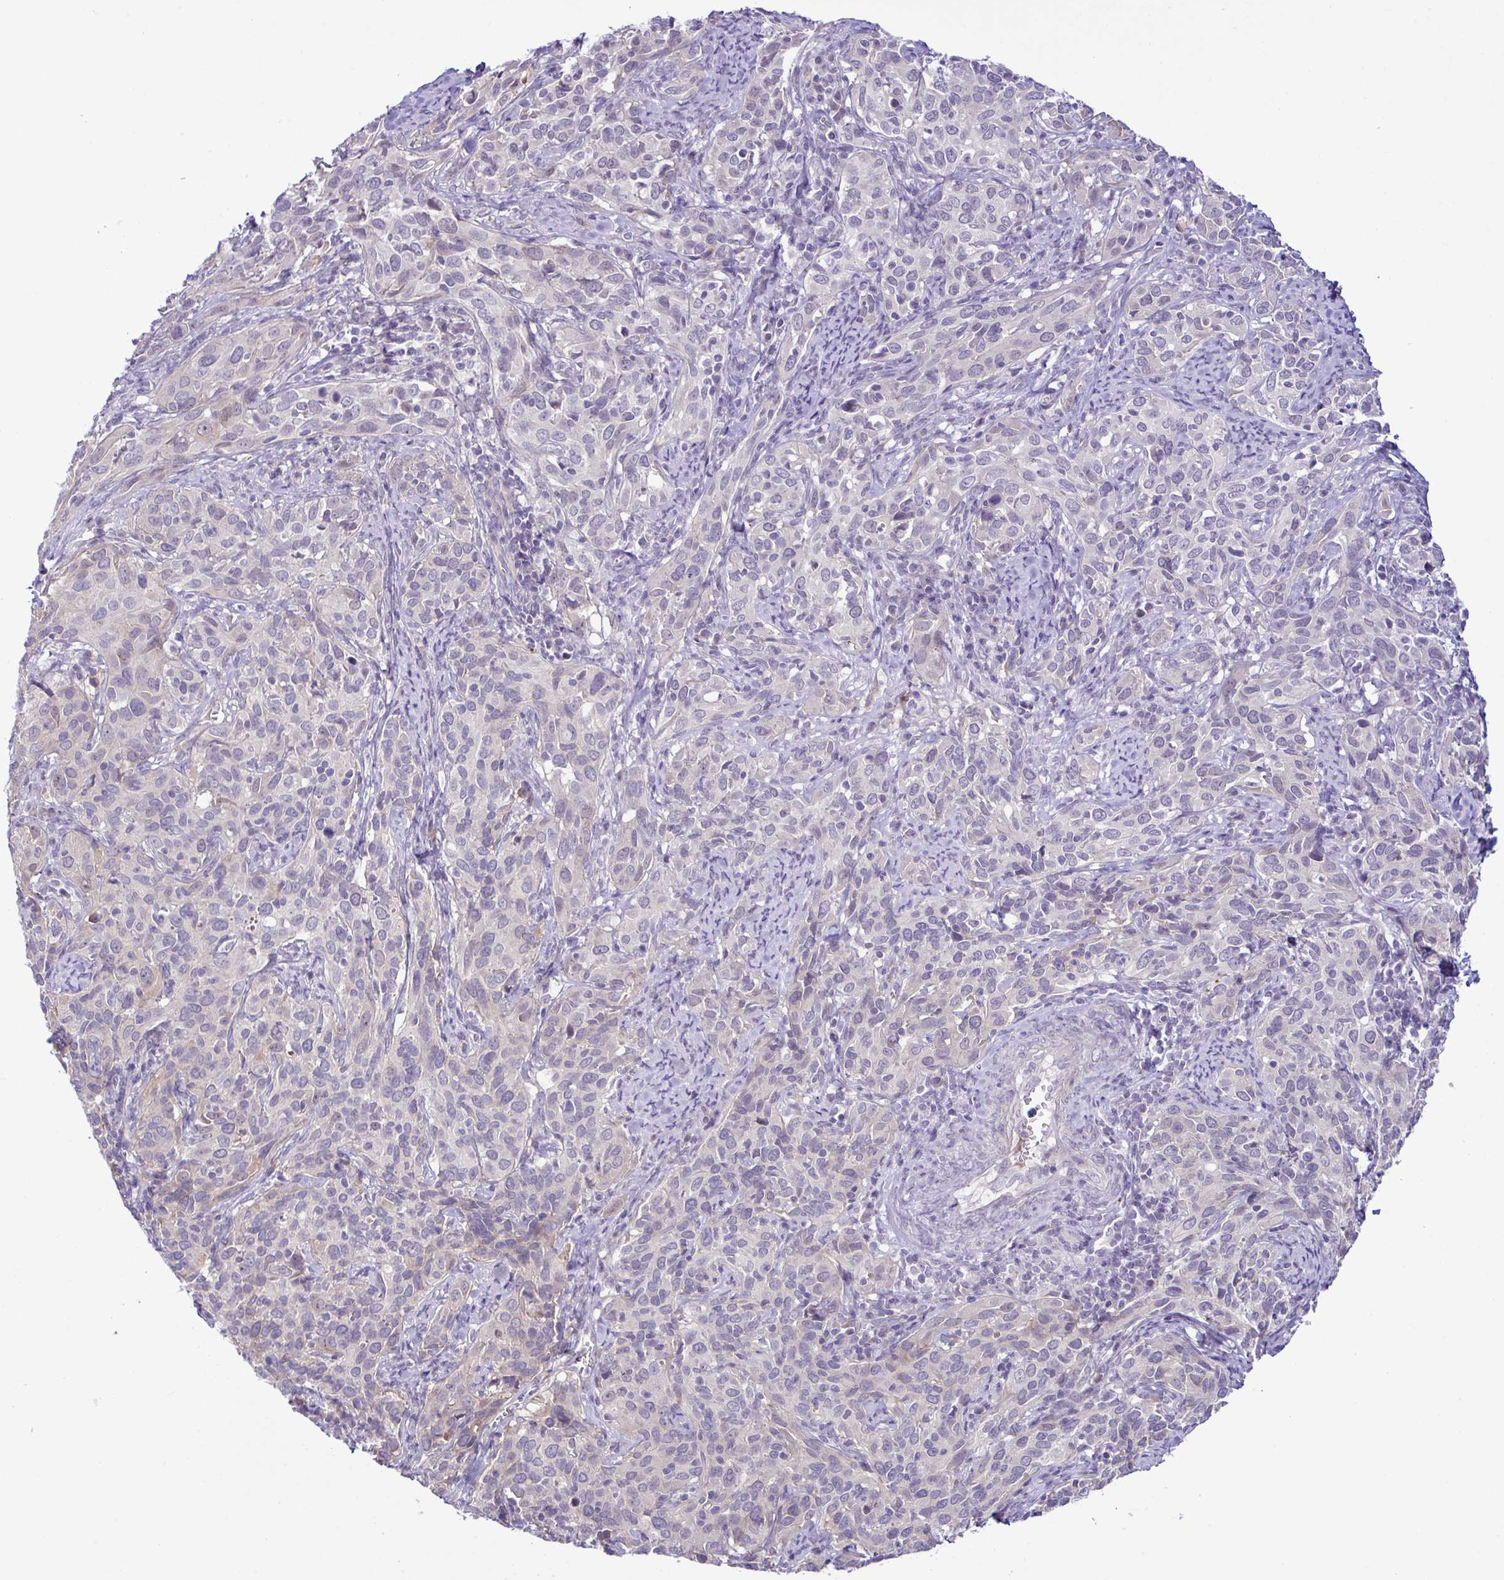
{"staining": {"intensity": "weak", "quantity": "<25%", "location": "cytoplasmic/membranous"}, "tissue": "cervical cancer", "cell_type": "Tumor cells", "image_type": "cancer", "snomed": [{"axis": "morphology", "description": "Squamous cell carcinoma, NOS"}, {"axis": "topography", "description": "Cervix"}], "caption": "A micrograph of cervical cancer stained for a protein displays no brown staining in tumor cells.", "gene": "SYNPO2L", "patient": {"sex": "female", "age": 51}}